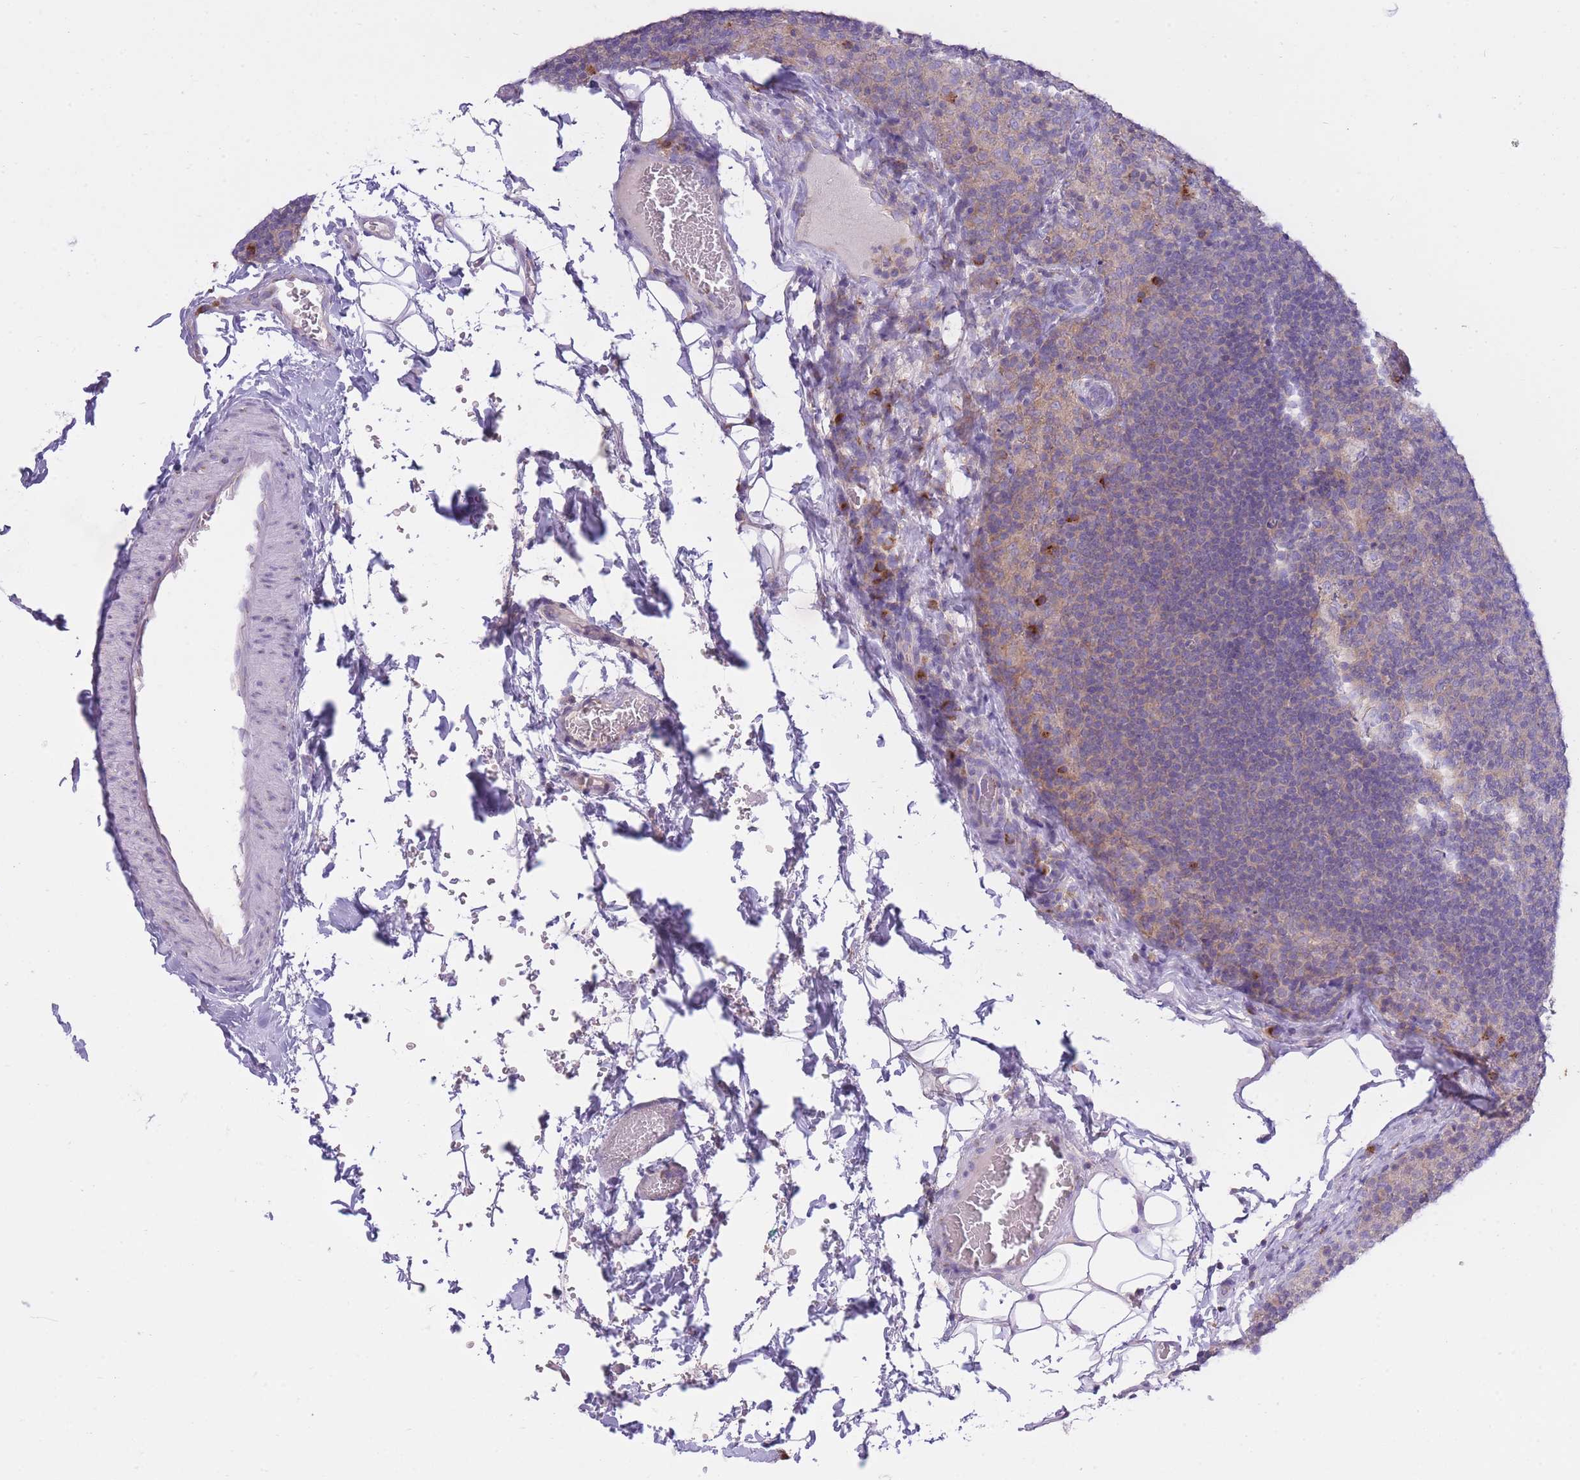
{"staining": {"intensity": "weak", "quantity": "25%-75%", "location": "cytoplasmic/membranous"}, "tissue": "lymph node", "cell_type": "Germinal center cells", "image_type": "normal", "snomed": [{"axis": "morphology", "description": "Normal tissue, NOS"}, {"axis": "topography", "description": "Lymph node"}], "caption": "Lymph node stained for a protein (brown) exhibits weak cytoplasmic/membranous positive positivity in approximately 25%-75% of germinal center cells.", "gene": "COPG1", "patient": {"sex": "female", "age": 31}}